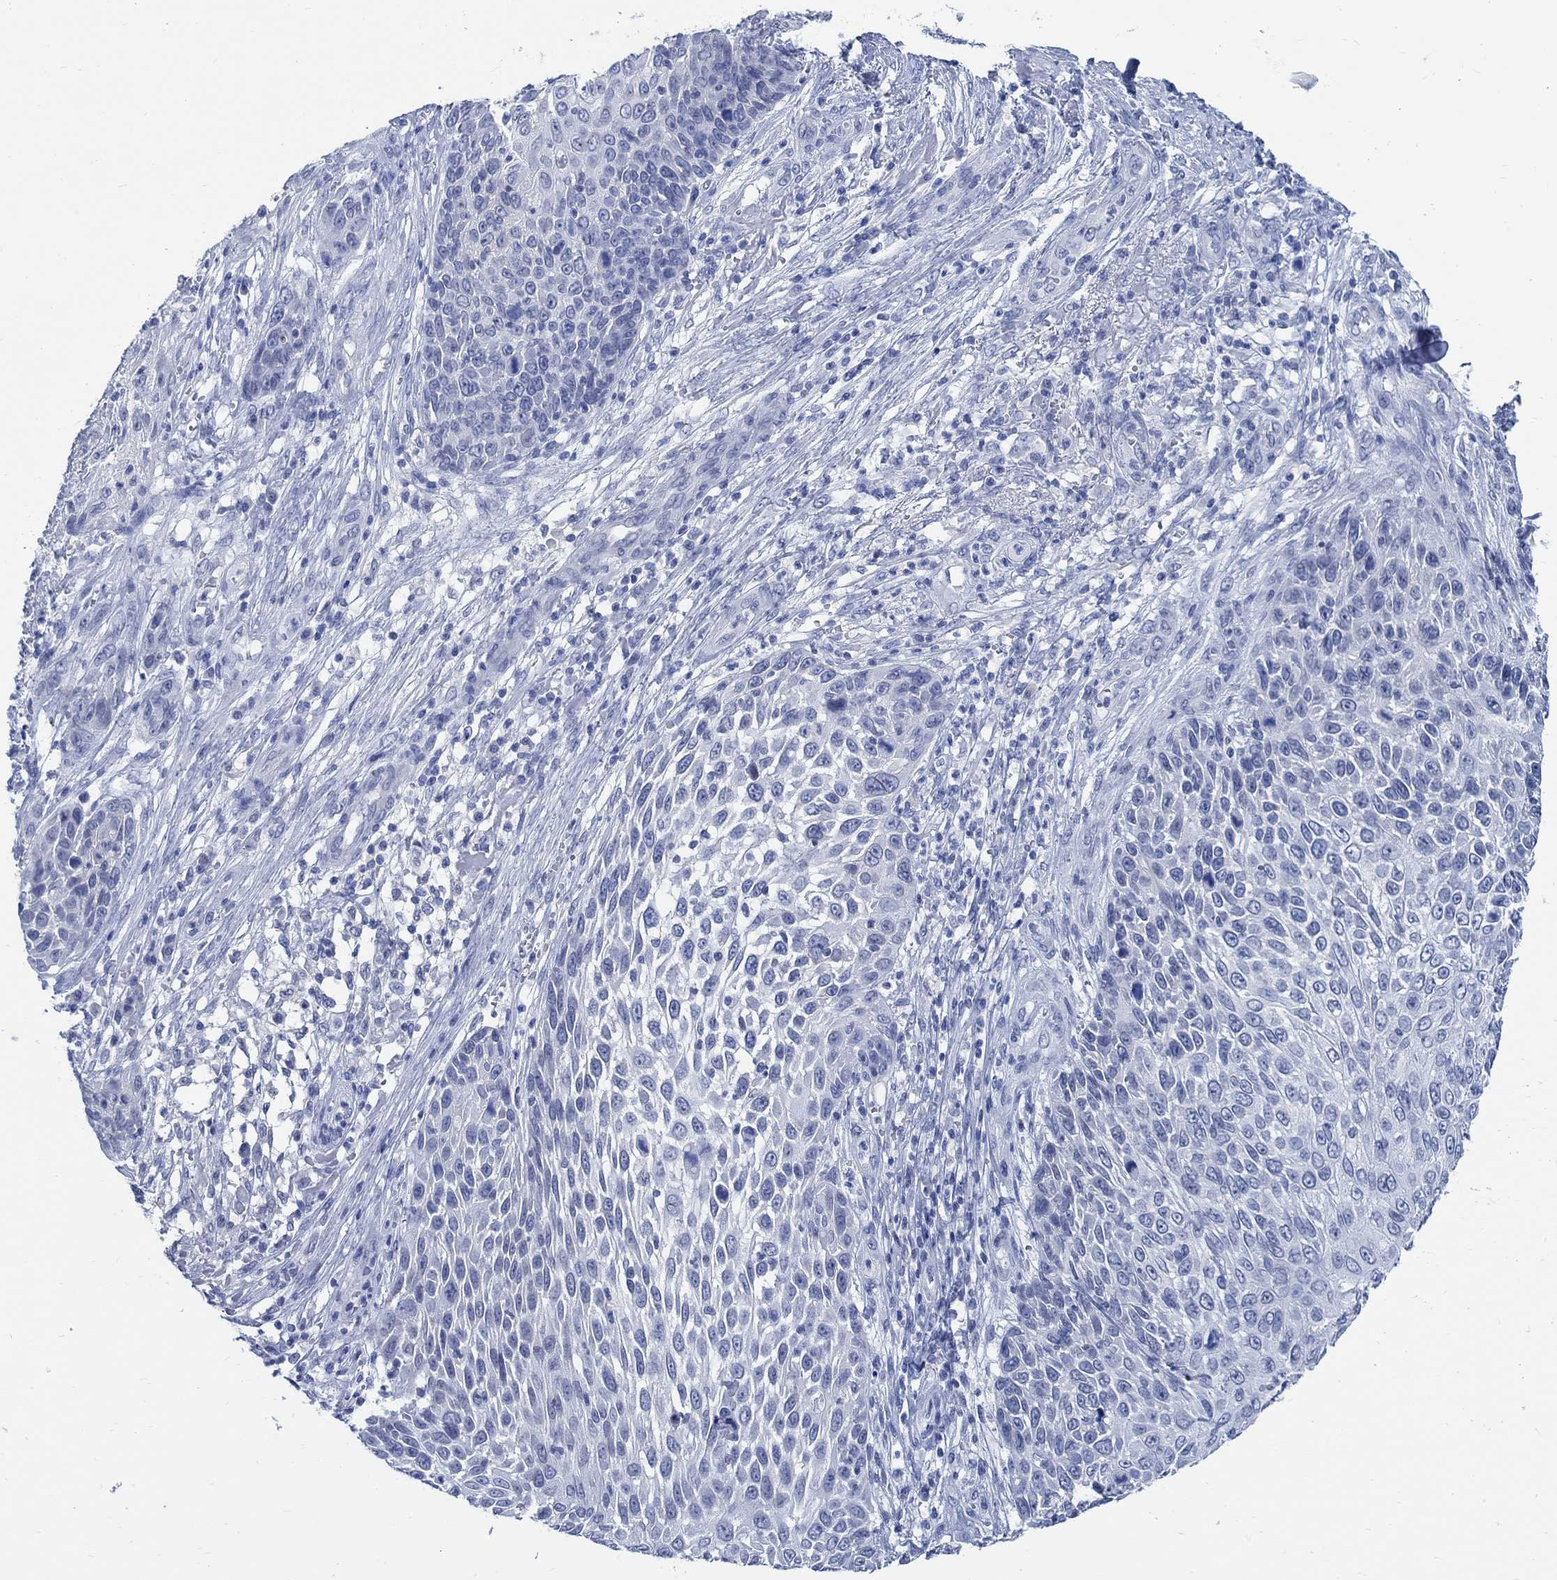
{"staining": {"intensity": "negative", "quantity": "none", "location": "none"}, "tissue": "skin cancer", "cell_type": "Tumor cells", "image_type": "cancer", "snomed": [{"axis": "morphology", "description": "Squamous cell carcinoma, NOS"}, {"axis": "topography", "description": "Skin"}], "caption": "A micrograph of human skin cancer is negative for staining in tumor cells.", "gene": "CAMK2N1", "patient": {"sex": "male", "age": 92}}